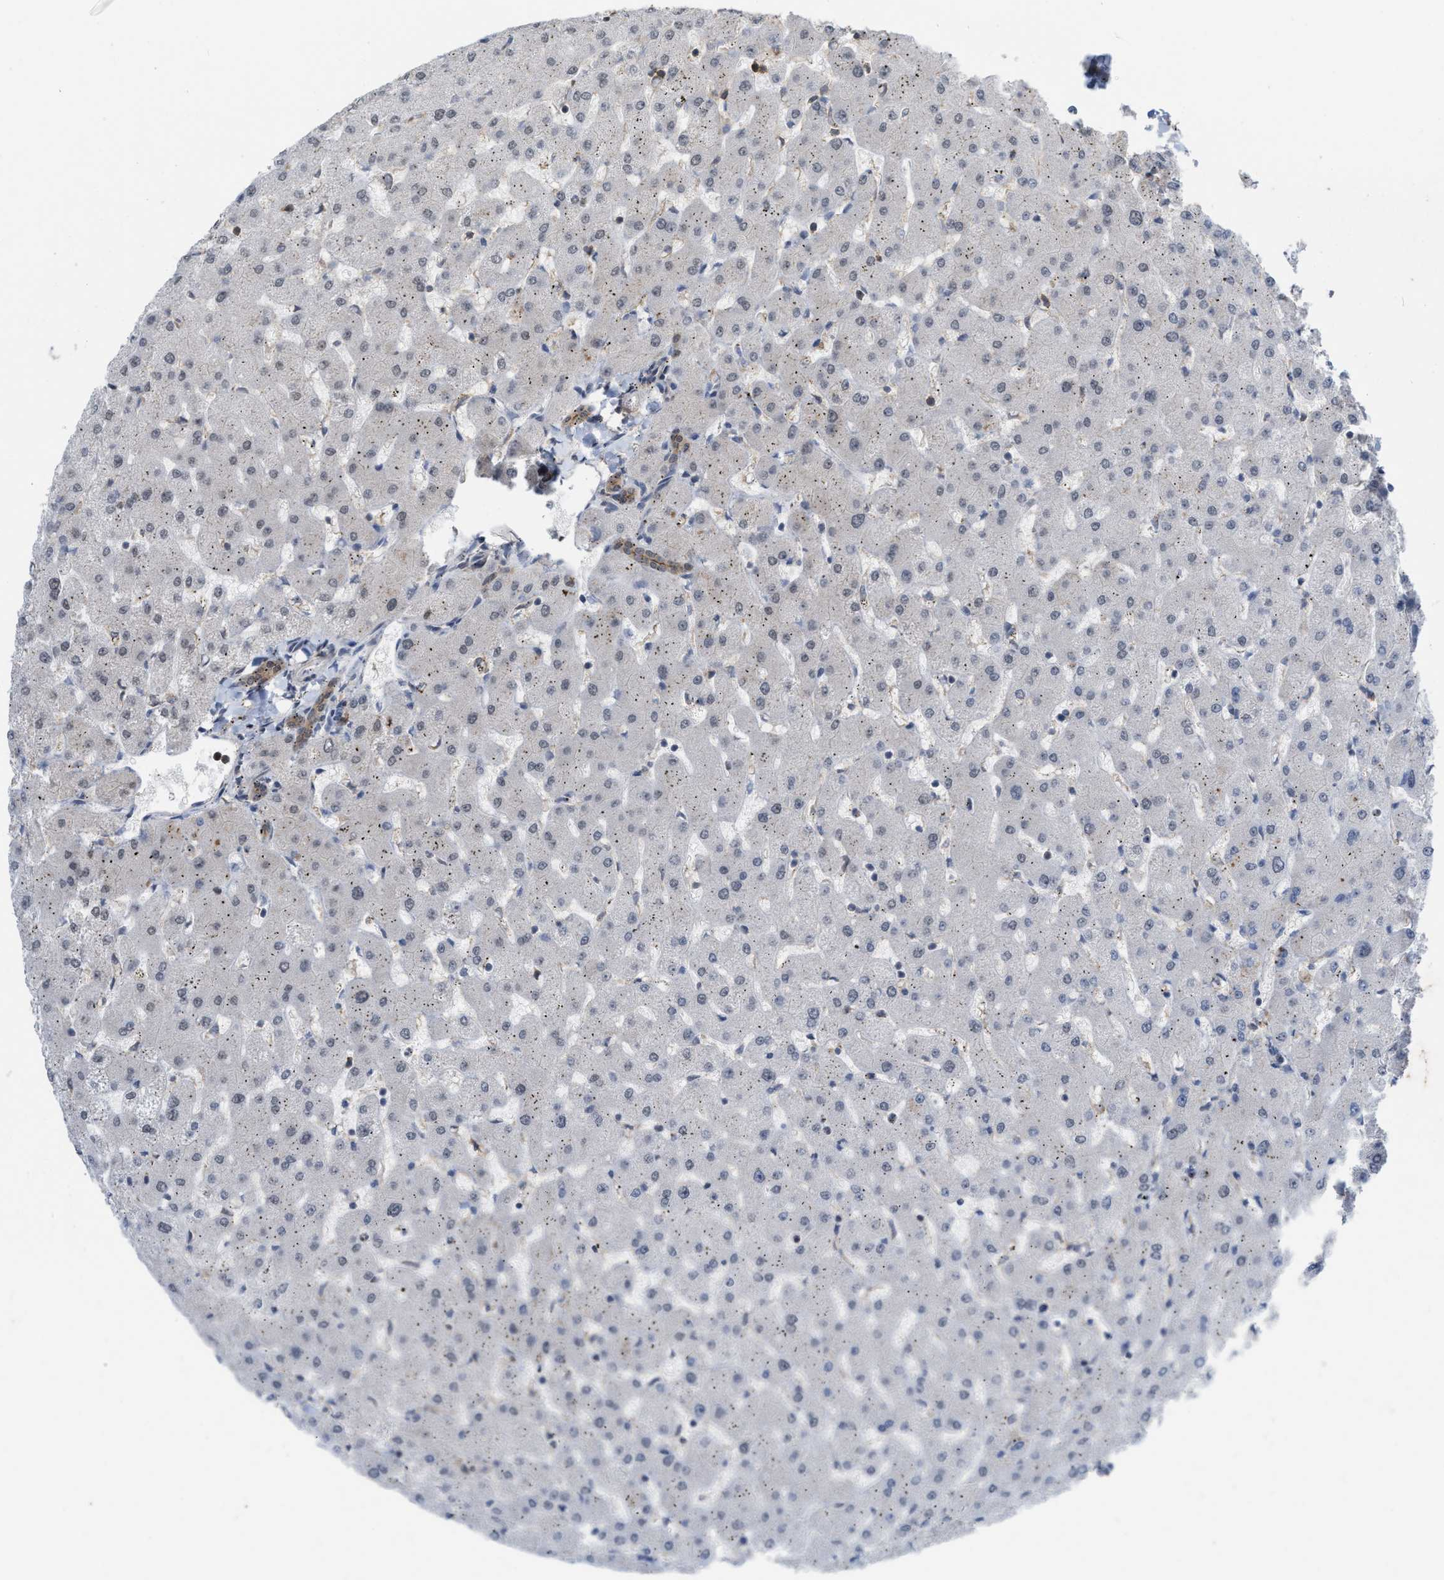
{"staining": {"intensity": "moderate", "quantity": ">75%", "location": "cytoplasmic/membranous"}, "tissue": "liver", "cell_type": "Cholangiocytes", "image_type": "normal", "snomed": [{"axis": "morphology", "description": "Normal tissue, NOS"}, {"axis": "topography", "description": "Liver"}], "caption": "Human liver stained for a protein (brown) demonstrates moderate cytoplasmic/membranous positive positivity in about >75% of cholangiocytes.", "gene": "BAIAP2L1", "patient": {"sex": "female", "age": 63}}